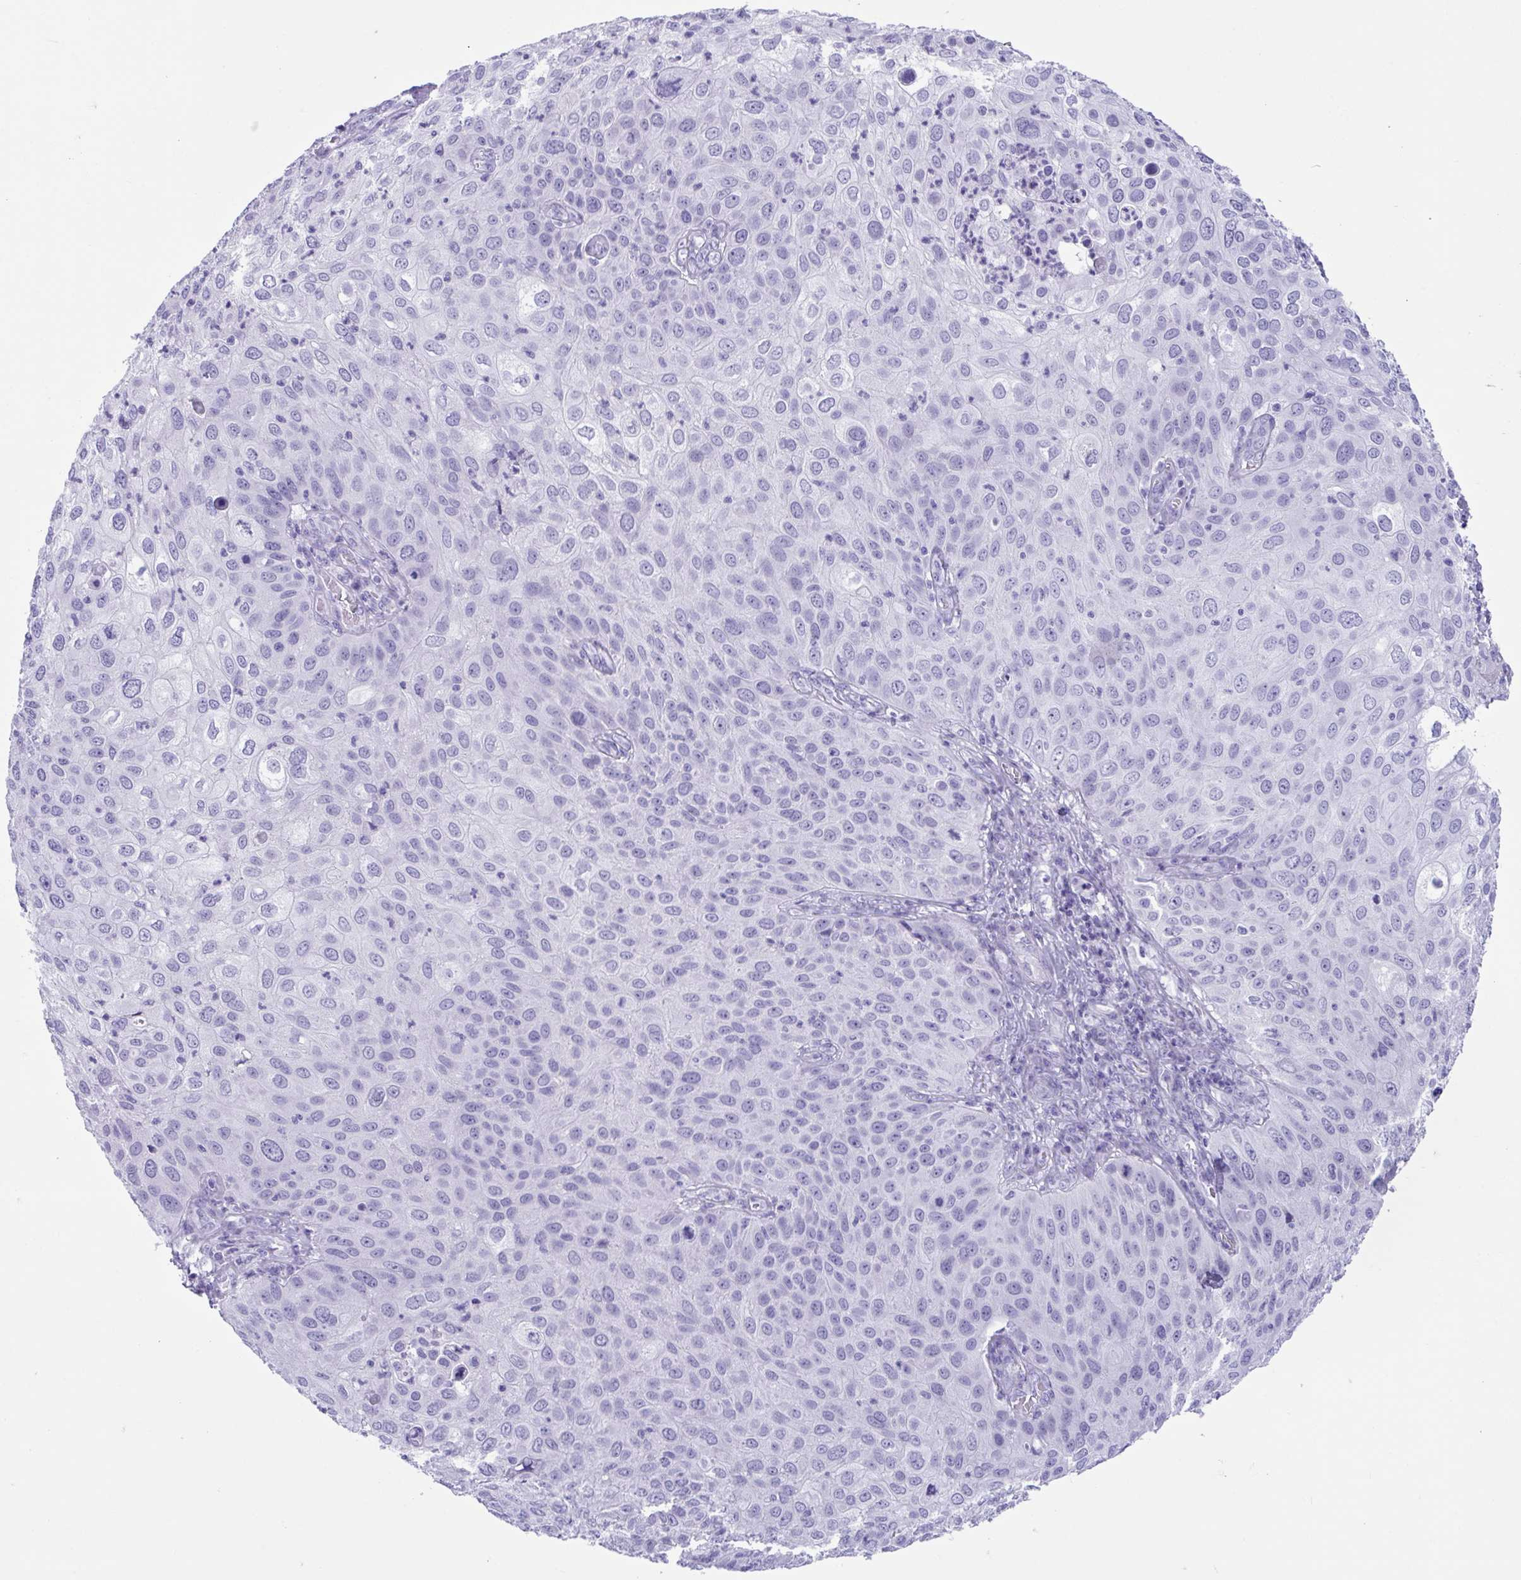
{"staining": {"intensity": "negative", "quantity": "none", "location": "none"}, "tissue": "skin cancer", "cell_type": "Tumor cells", "image_type": "cancer", "snomed": [{"axis": "morphology", "description": "Squamous cell carcinoma, NOS"}, {"axis": "topography", "description": "Skin"}], "caption": "IHC micrograph of neoplastic tissue: human skin cancer (squamous cell carcinoma) stained with DAB shows no significant protein positivity in tumor cells.", "gene": "TMEM35A", "patient": {"sex": "male", "age": 87}}